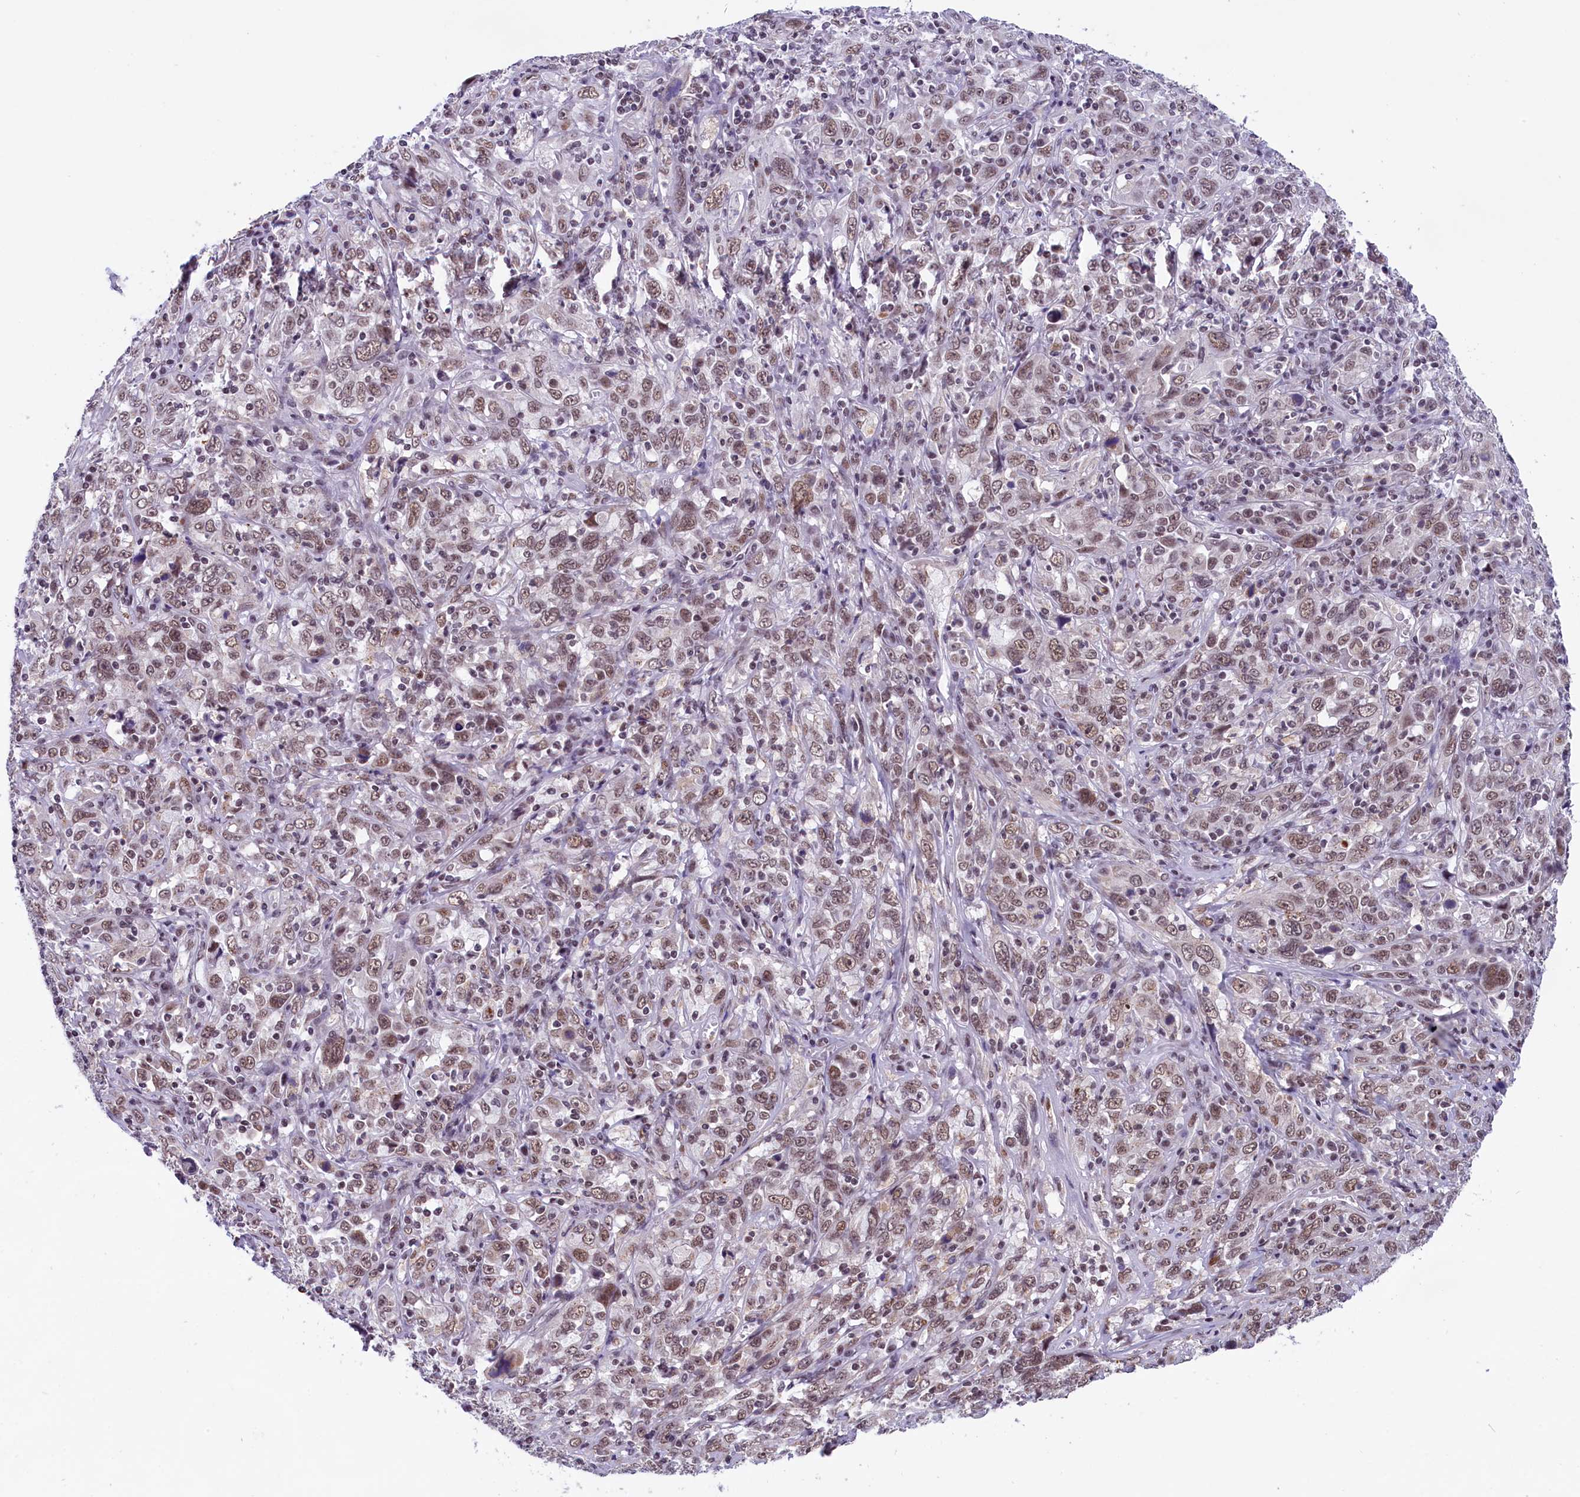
{"staining": {"intensity": "weak", "quantity": ">75%", "location": "nuclear"}, "tissue": "cervical cancer", "cell_type": "Tumor cells", "image_type": "cancer", "snomed": [{"axis": "morphology", "description": "Squamous cell carcinoma, NOS"}, {"axis": "topography", "description": "Cervix"}], "caption": "Cervical cancer stained with DAB immunohistochemistry exhibits low levels of weak nuclear expression in about >75% of tumor cells. The protein is stained brown, and the nuclei are stained in blue (DAB IHC with brightfield microscopy, high magnification).", "gene": "CDYL2", "patient": {"sex": "female", "age": 46}}